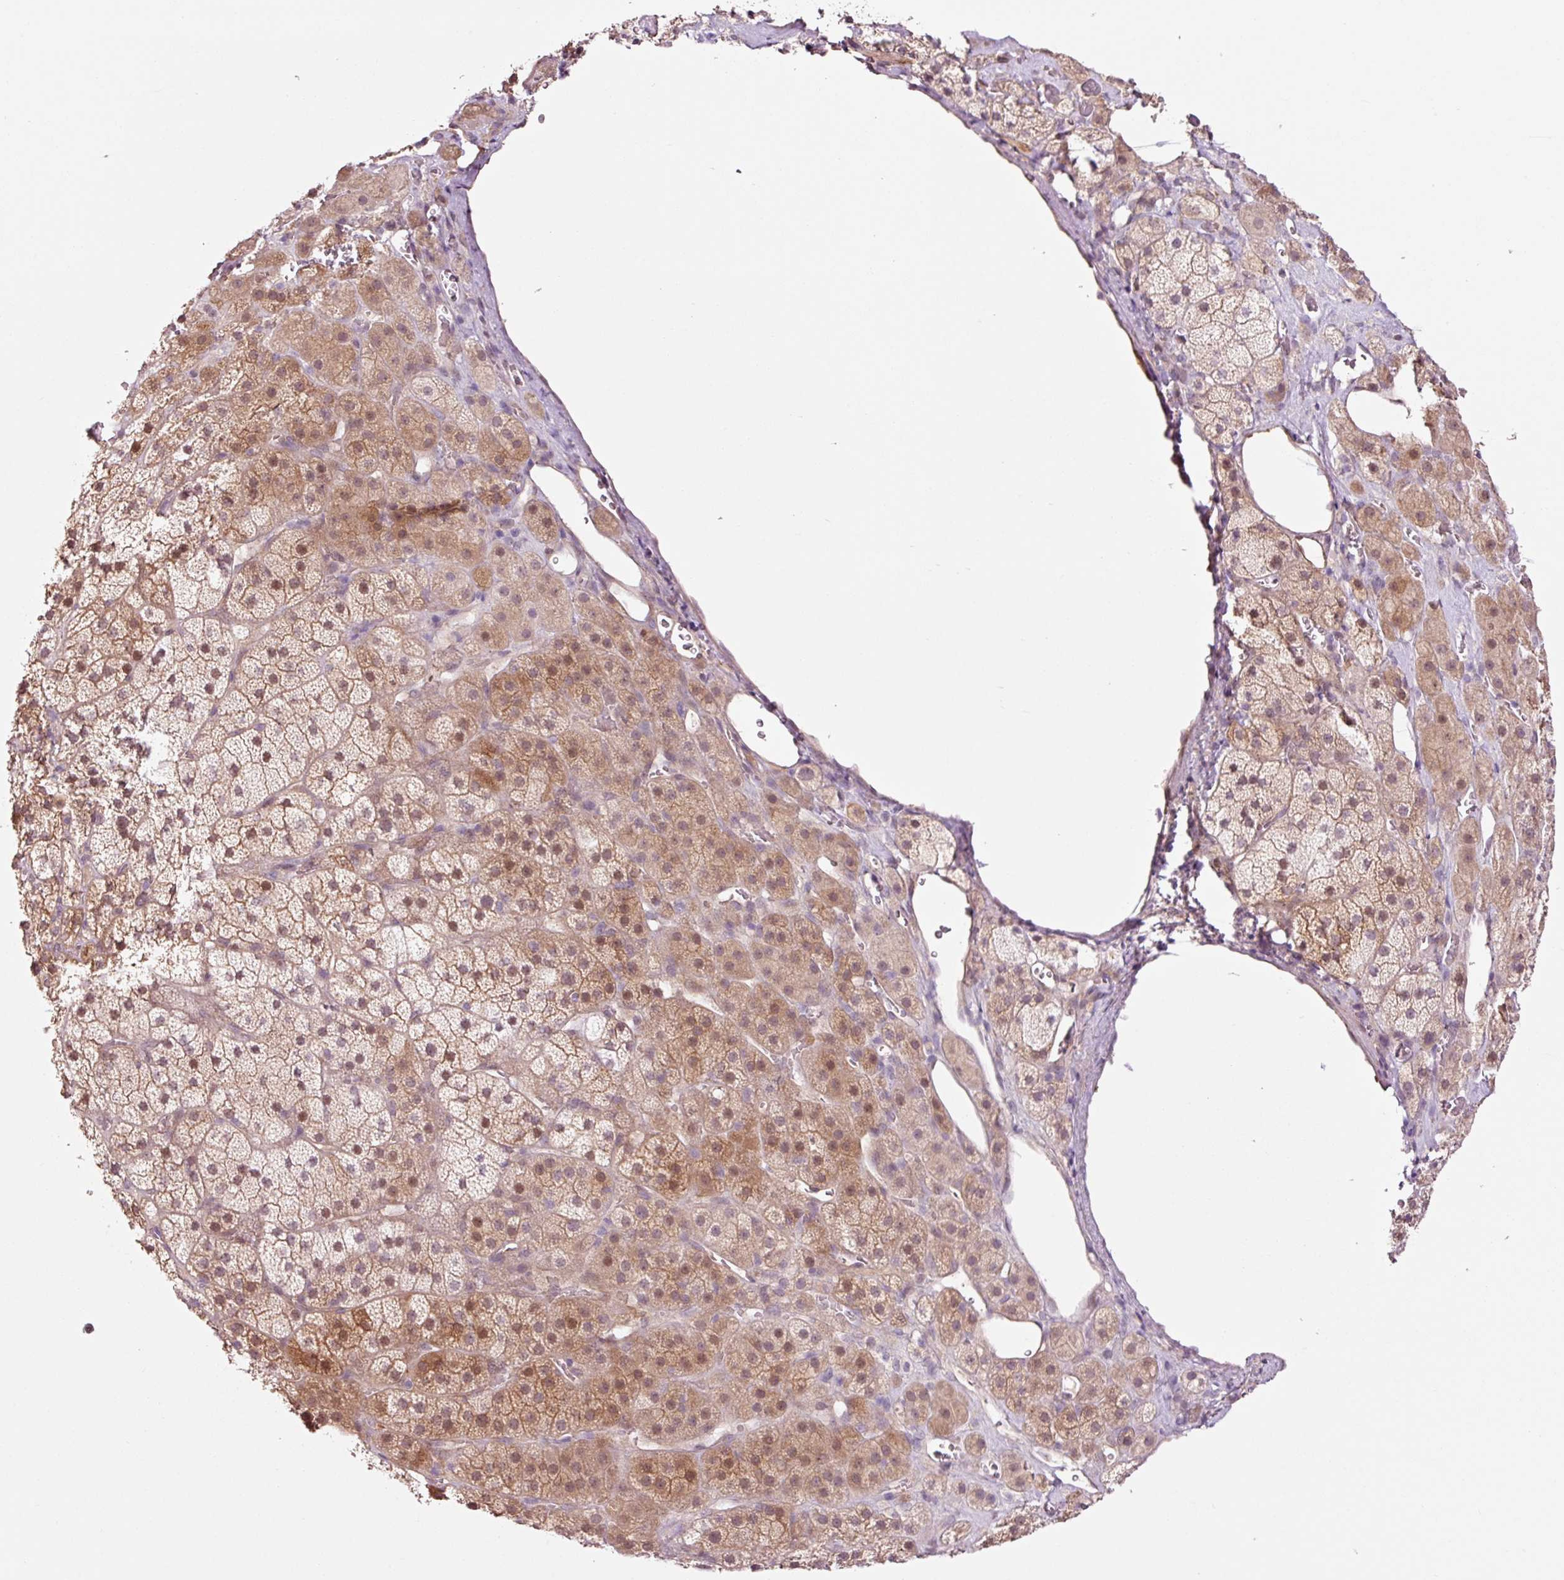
{"staining": {"intensity": "moderate", "quantity": ">75%", "location": "cytoplasmic/membranous,nuclear"}, "tissue": "adrenal gland", "cell_type": "Glandular cells", "image_type": "normal", "snomed": [{"axis": "morphology", "description": "Normal tissue, NOS"}, {"axis": "topography", "description": "Adrenal gland"}], "caption": "Protein expression analysis of unremarkable human adrenal gland reveals moderate cytoplasmic/membranous,nuclear staining in about >75% of glandular cells.", "gene": "FBXL14", "patient": {"sex": "male", "age": 57}}